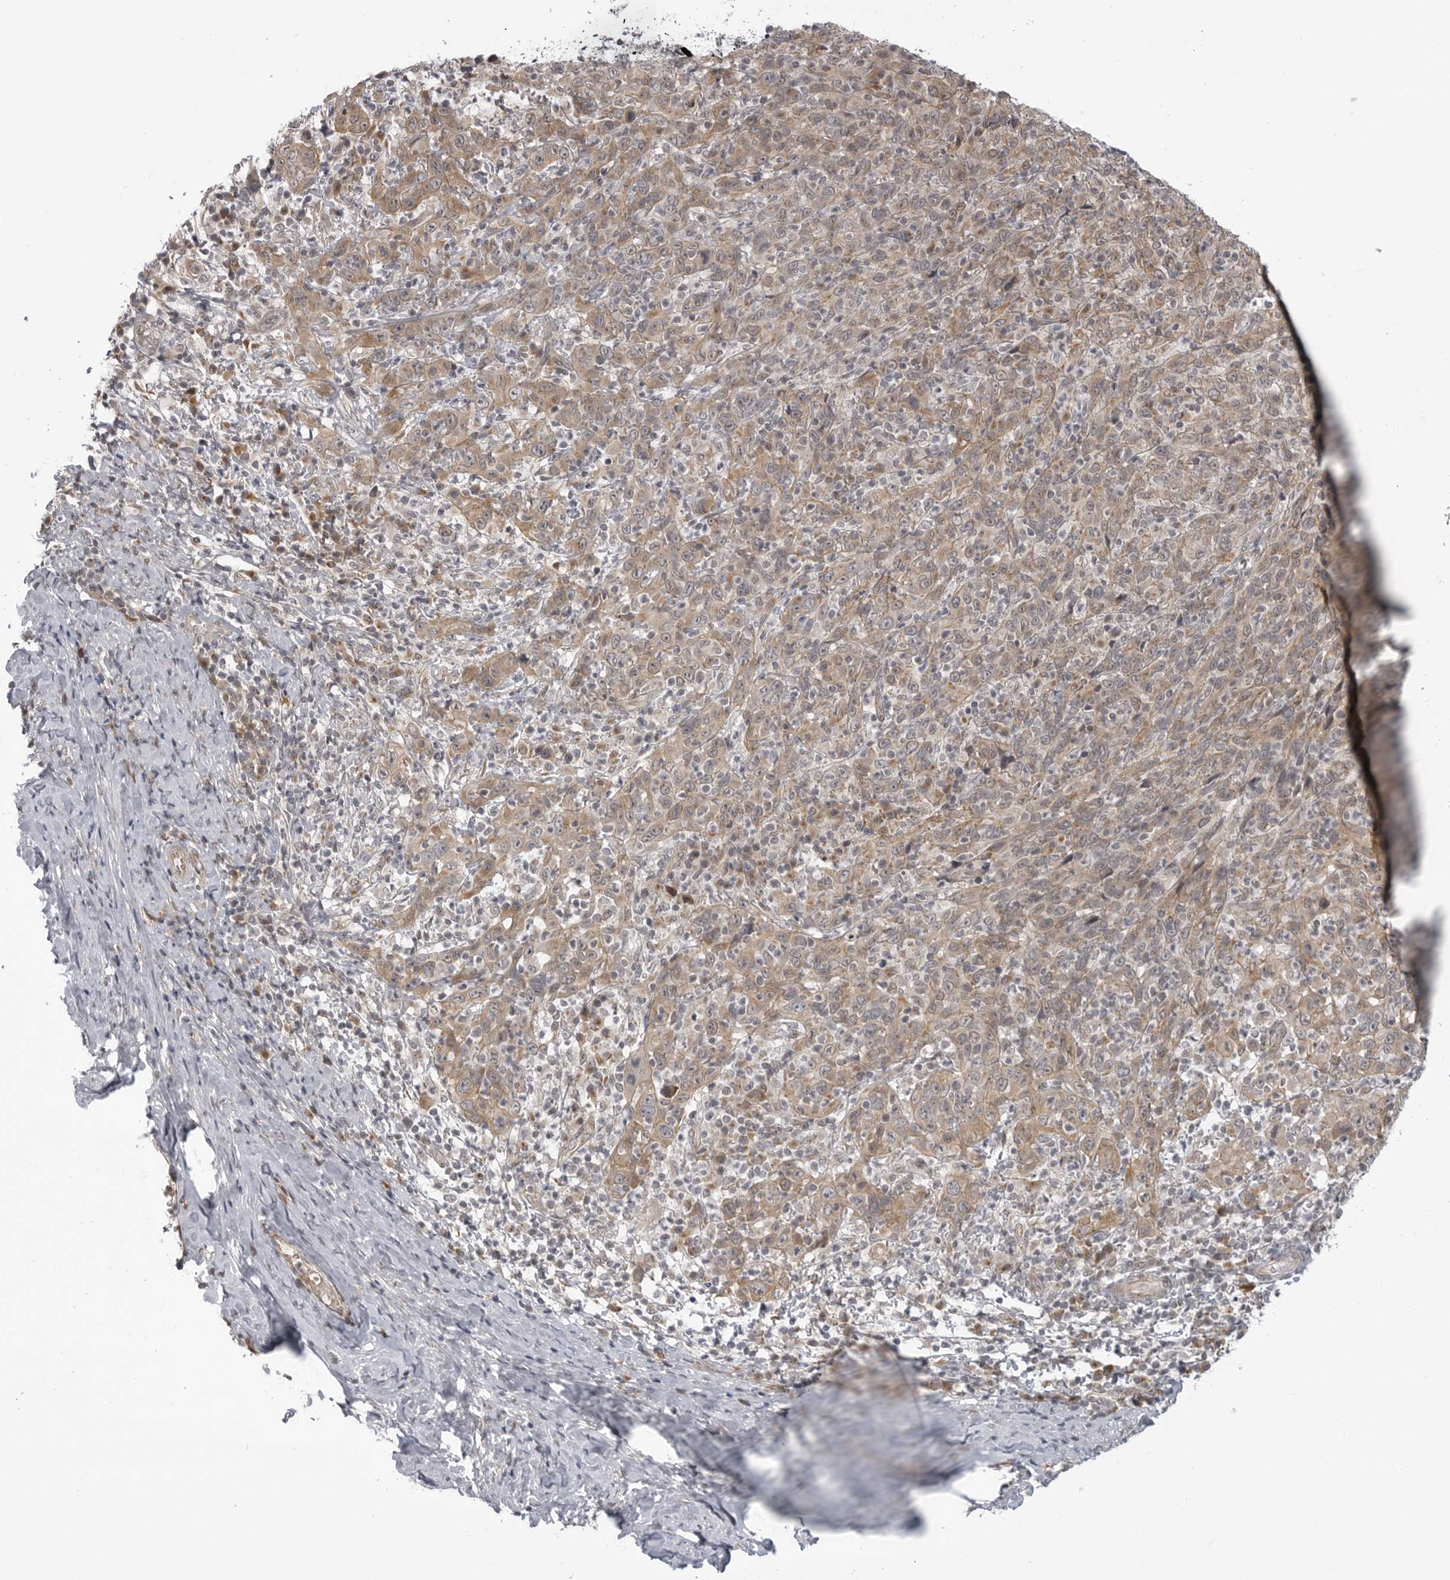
{"staining": {"intensity": "moderate", "quantity": ">75%", "location": "cytoplasmic/membranous"}, "tissue": "cervical cancer", "cell_type": "Tumor cells", "image_type": "cancer", "snomed": [{"axis": "morphology", "description": "Squamous cell carcinoma, NOS"}, {"axis": "topography", "description": "Cervix"}], "caption": "Cervical squamous cell carcinoma stained with a protein marker displays moderate staining in tumor cells.", "gene": "LRRC45", "patient": {"sex": "female", "age": 46}}